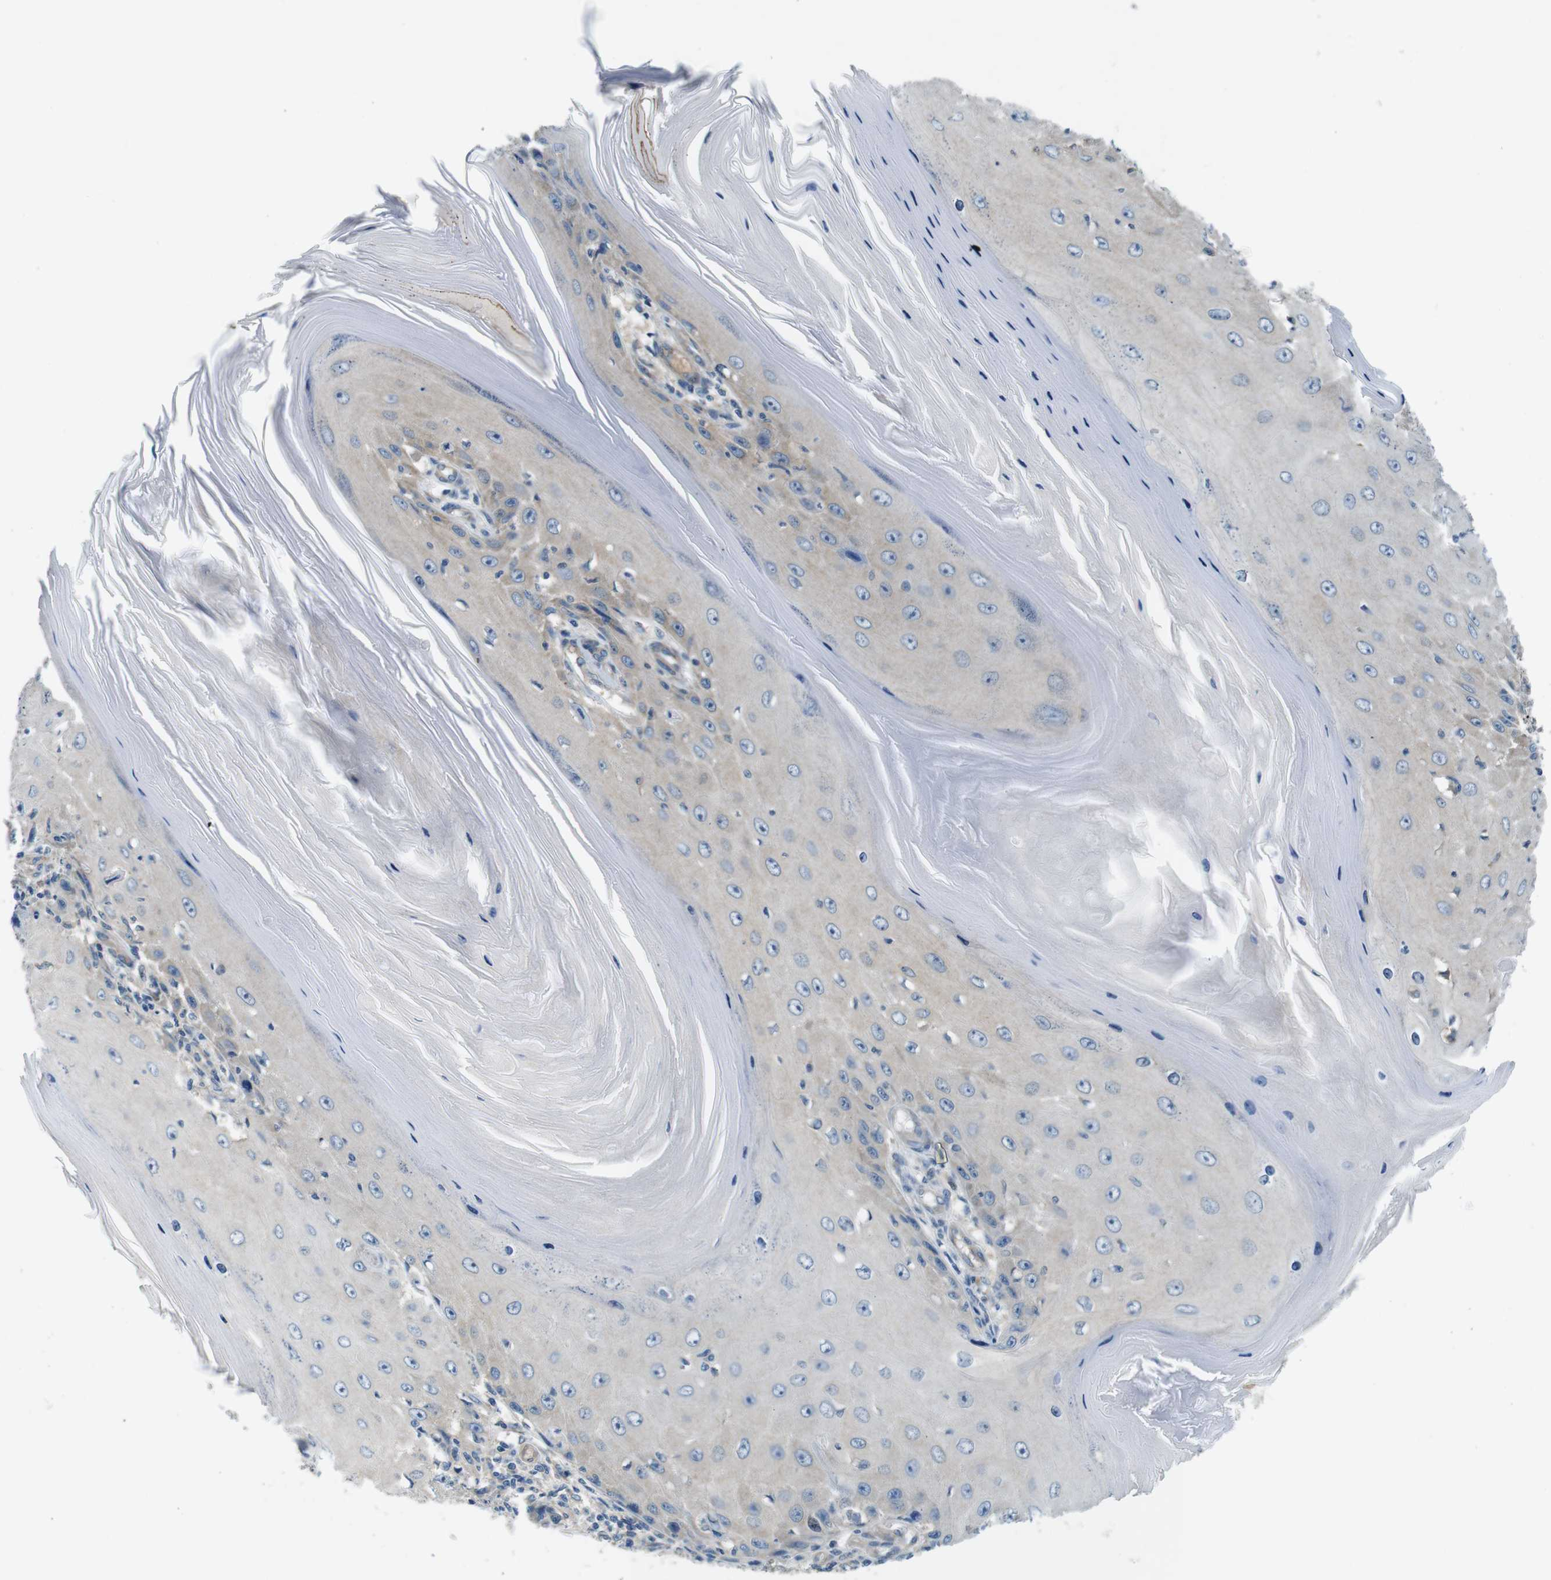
{"staining": {"intensity": "moderate", "quantity": "<25%", "location": "cytoplasmic/membranous"}, "tissue": "skin cancer", "cell_type": "Tumor cells", "image_type": "cancer", "snomed": [{"axis": "morphology", "description": "Squamous cell carcinoma, NOS"}, {"axis": "topography", "description": "Skin"}], "caption": "Human skin cancer (squamous cell carcinoma) stained for a protein (brown) displays moderate cytoplasmic/membranous positive staining in approximately <25% of tumor cells.", "gene": "EIF2B5", "patient": {"sex": "female", "age": 73}}